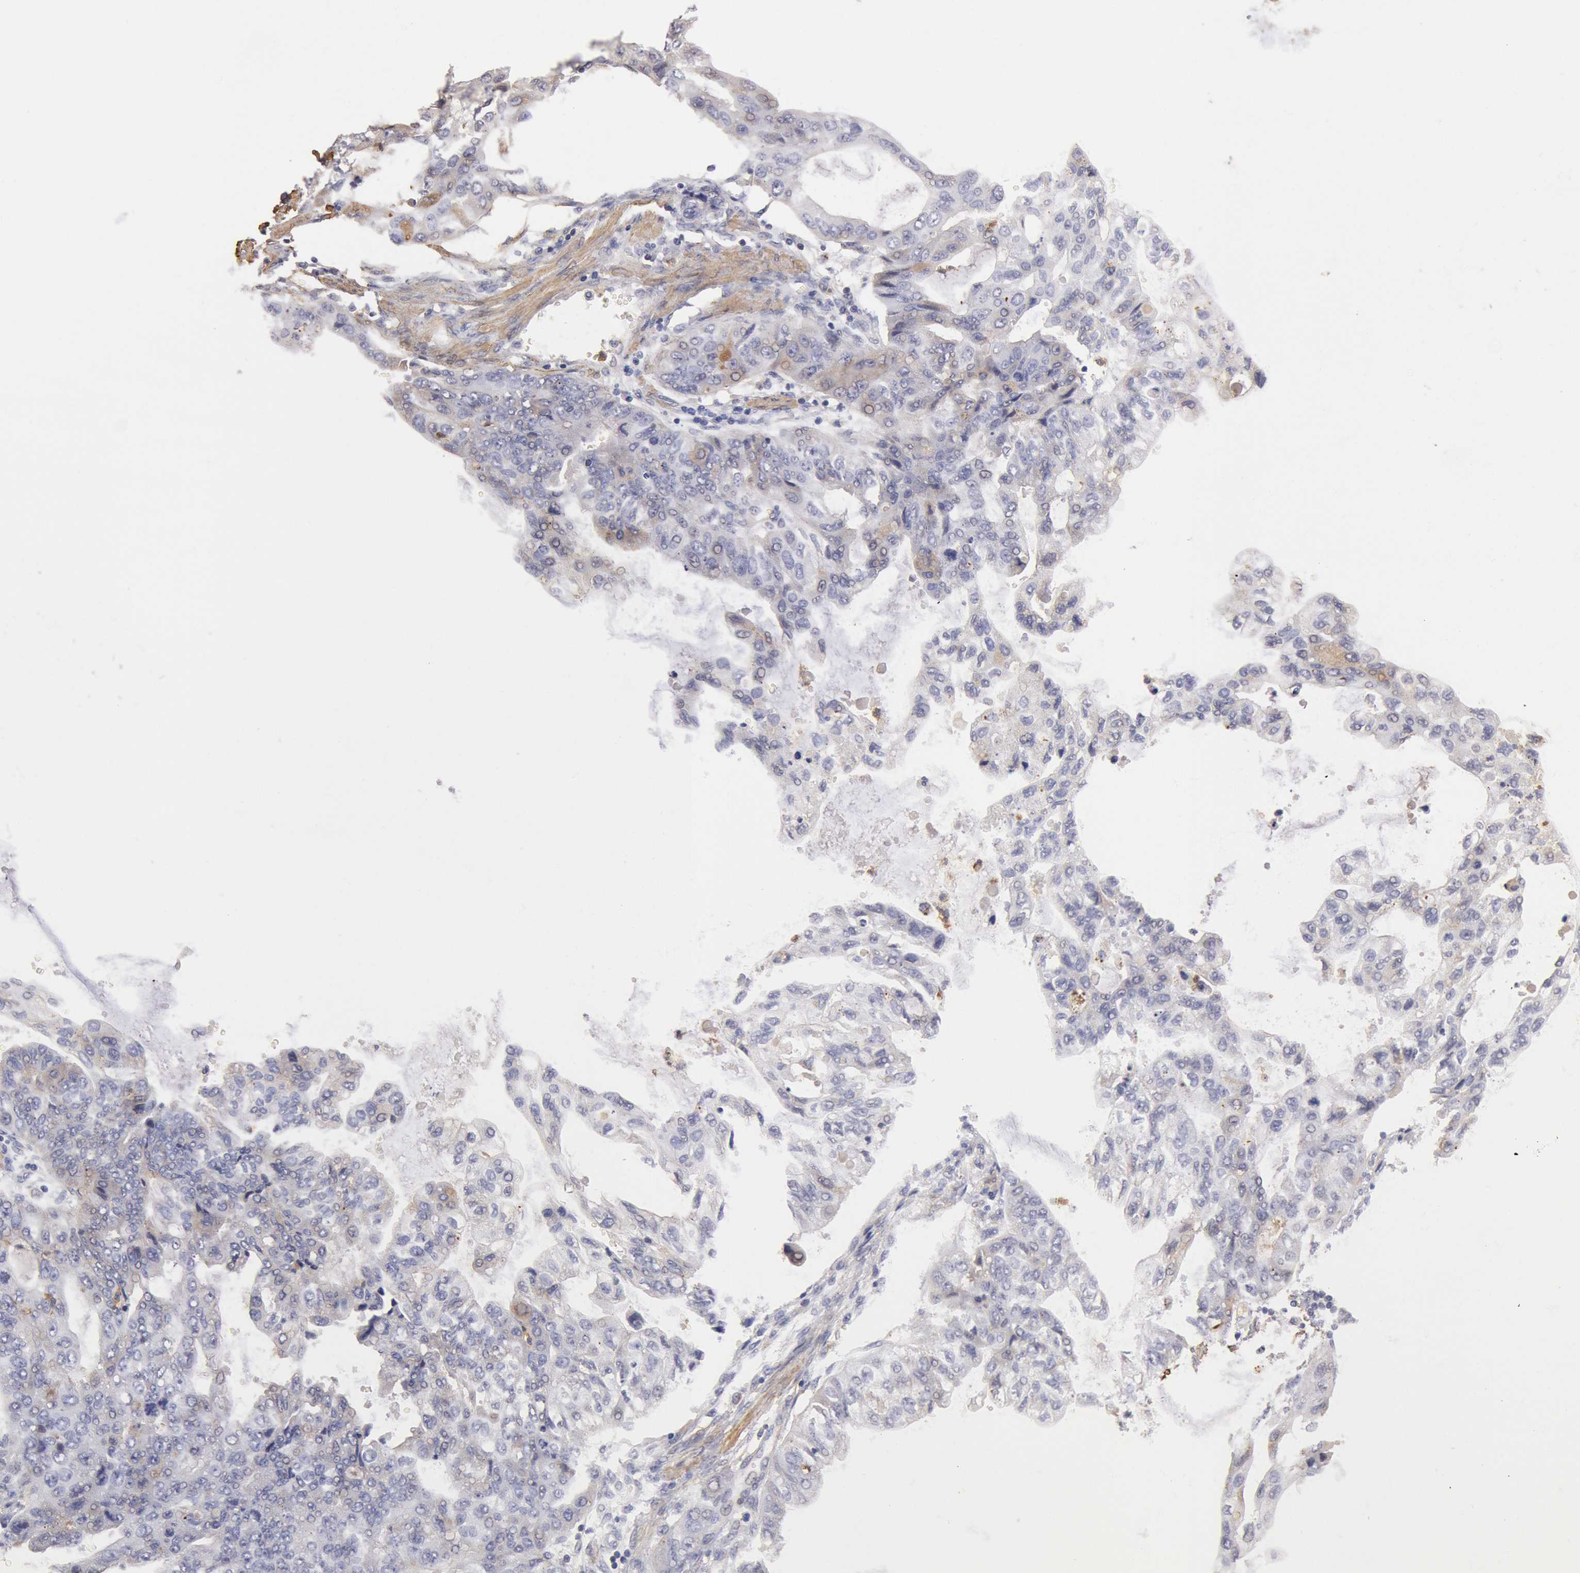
{"staining": {"intensity": "weak", "quantity": "<25%", "location": "cytoplasmic/membranous"}, "tissue": "stomach cancer", "cell_type": "Tumor cells", "image_type": "cancer", "snomed": [{"axis": "morphology", "description": "Adenocarcinoma, NOS"}, {"axis": "topography", "description": "Stomach, upper"}], "caption": "Immunohistochemistry image of stomach cancer stained for a protein (brown), which shows no expression in tumor cells. (DAB immunohistochemistry (IHC) visualized using brightfield microscopy, high magnification).", "gene": "TMED8", "patient": {"sex": "female", "age": 52}}